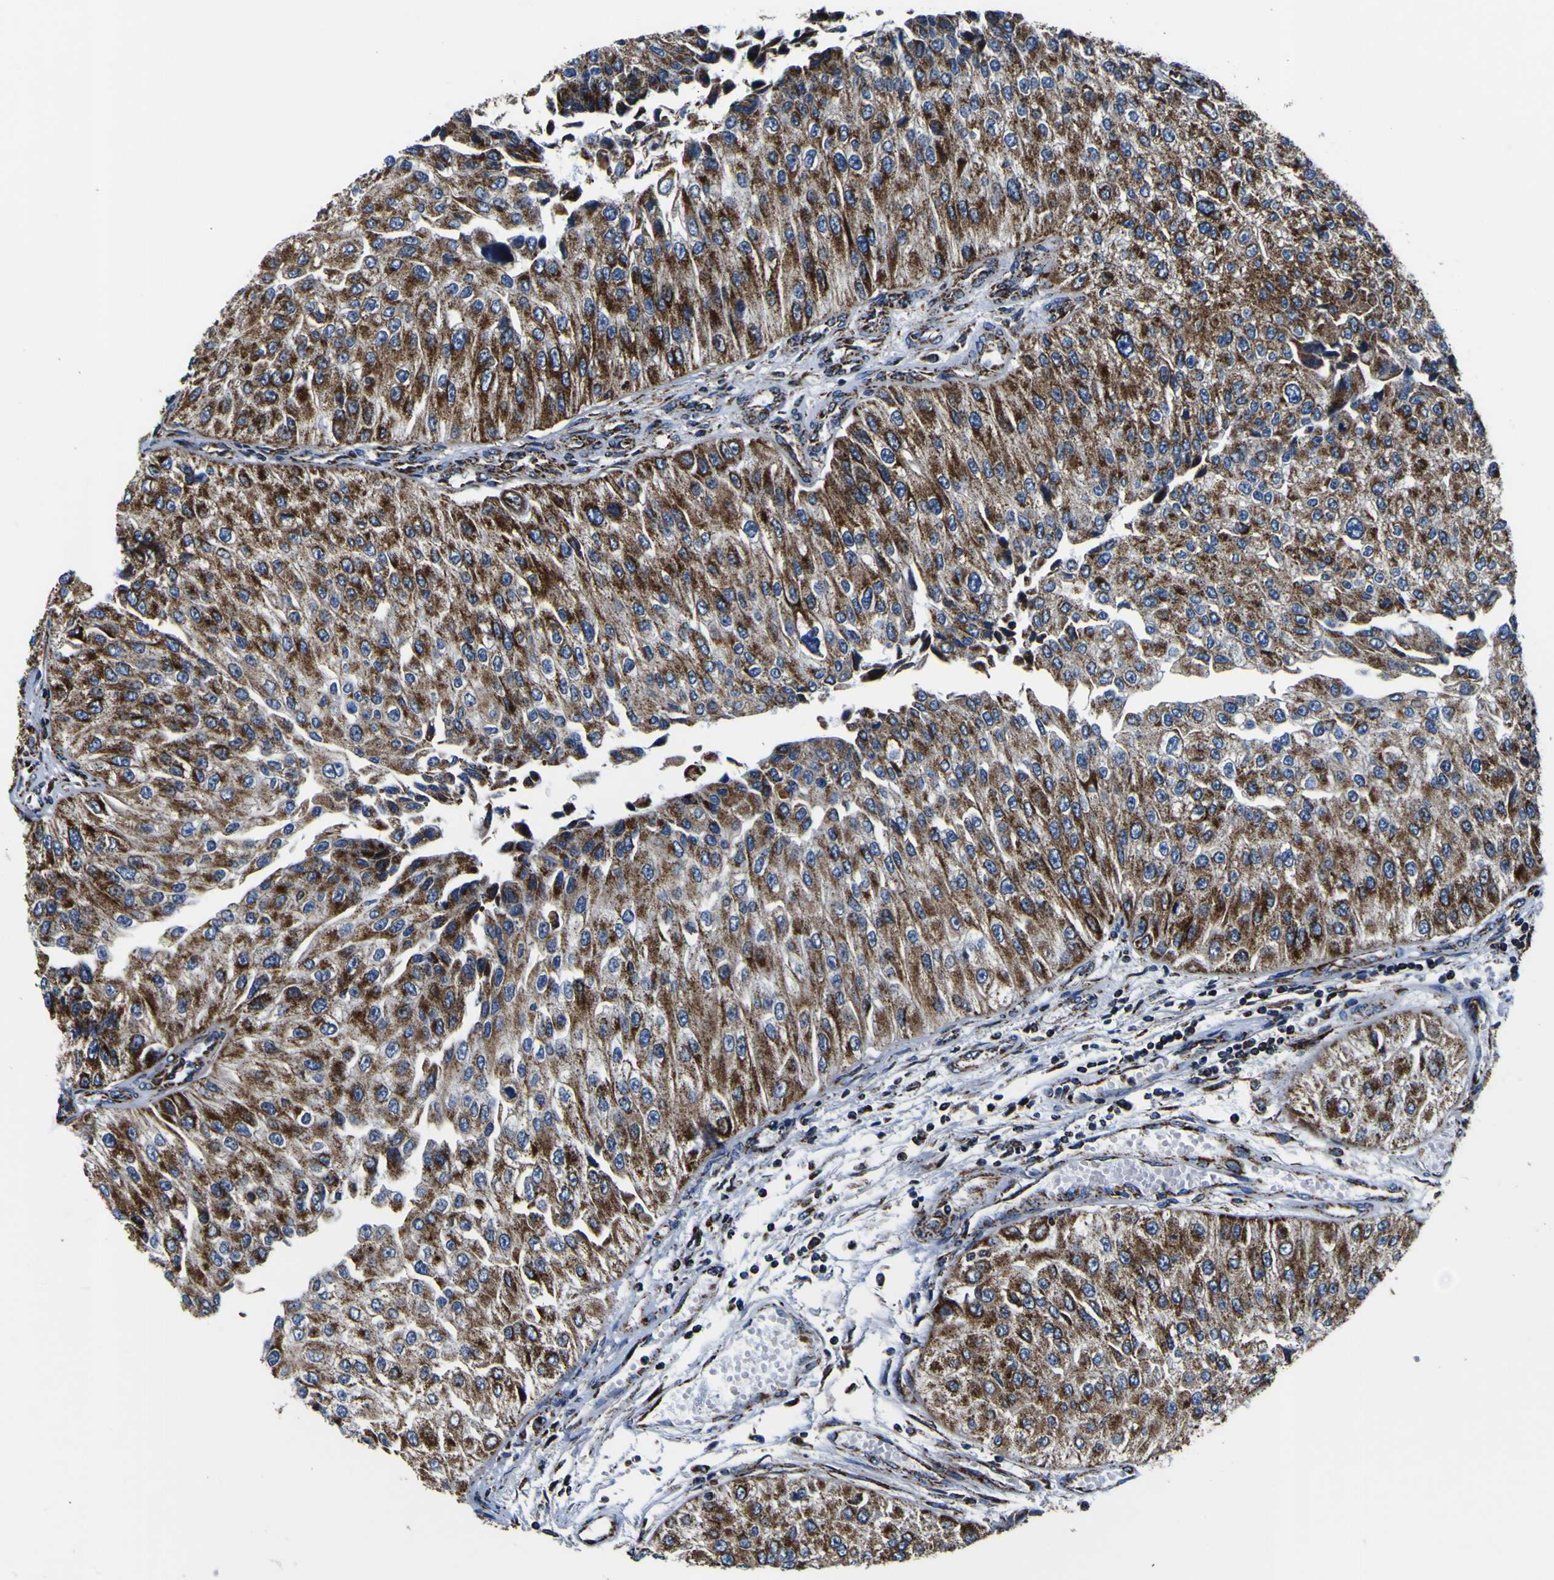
{"staining": {"intensity": "strong", "quantity": ">75%", "location": "cytoplasmic/membranous"}, "tissue": "urothelial cancer", "cell_type": "Tumor cells", "image_type": "cancer", "snomed": [{"axis": "morphology", "description": "Urothelial carcinoma, High grade"}, {"axis": "topography", "description": "Kidney"}, {"axis": "topography", "description": "Urinary bladder"}], "caption": "Immunohistochemistry (DAB (3,3'-diaminobenzidine)) staining of high-grade urothelial carcinoma displays strong cytoplasmic/membranous protein positivity in about >75% of tumor cells.", "gene": "PTRH2", "patient": {"sex": "male", "age": 77}}